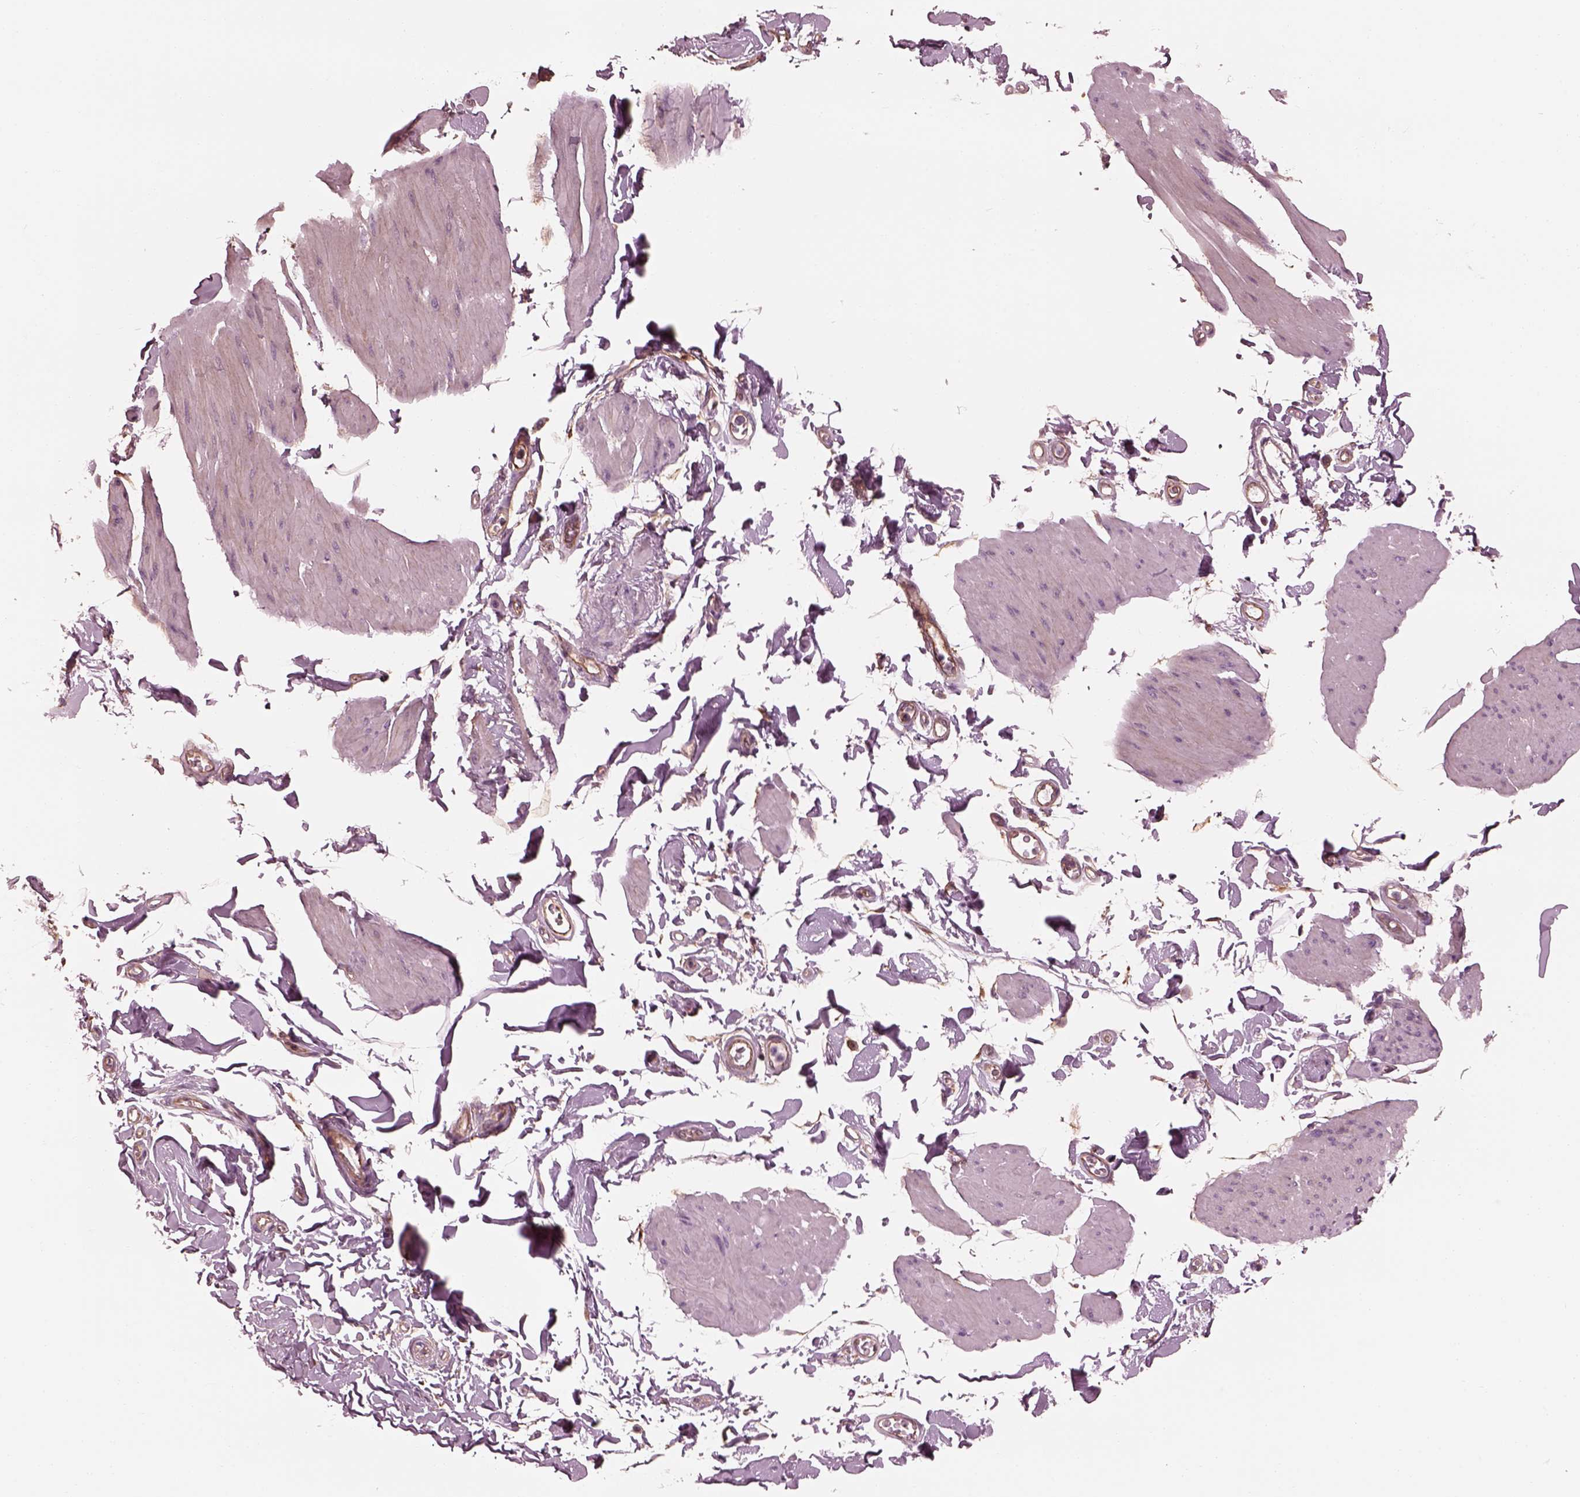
{"staining": {"intensity": "negative", "quantity": "none", "location": "none"}, "tissue": "smooth muscle", "cell_type": "Smooth muscle cells", "image_type": "normal", "snomed": [{"axis": "morphology", "description": "Normal tissue, NOS"}, {"axis": "topography", "description": "Adipose tissue"}, {"axis": "topography", "description": "Smooth muscle"}, {"axis": "topography", "description": "Peripheral nerve tissue"}], "caption": "Immunohistochemical staining of normal human smooth muscle reveals no significant expression in smooth muscle cells.", "gene": "ELAPOR1", "patient": {"sex": "male", "age": 83}}